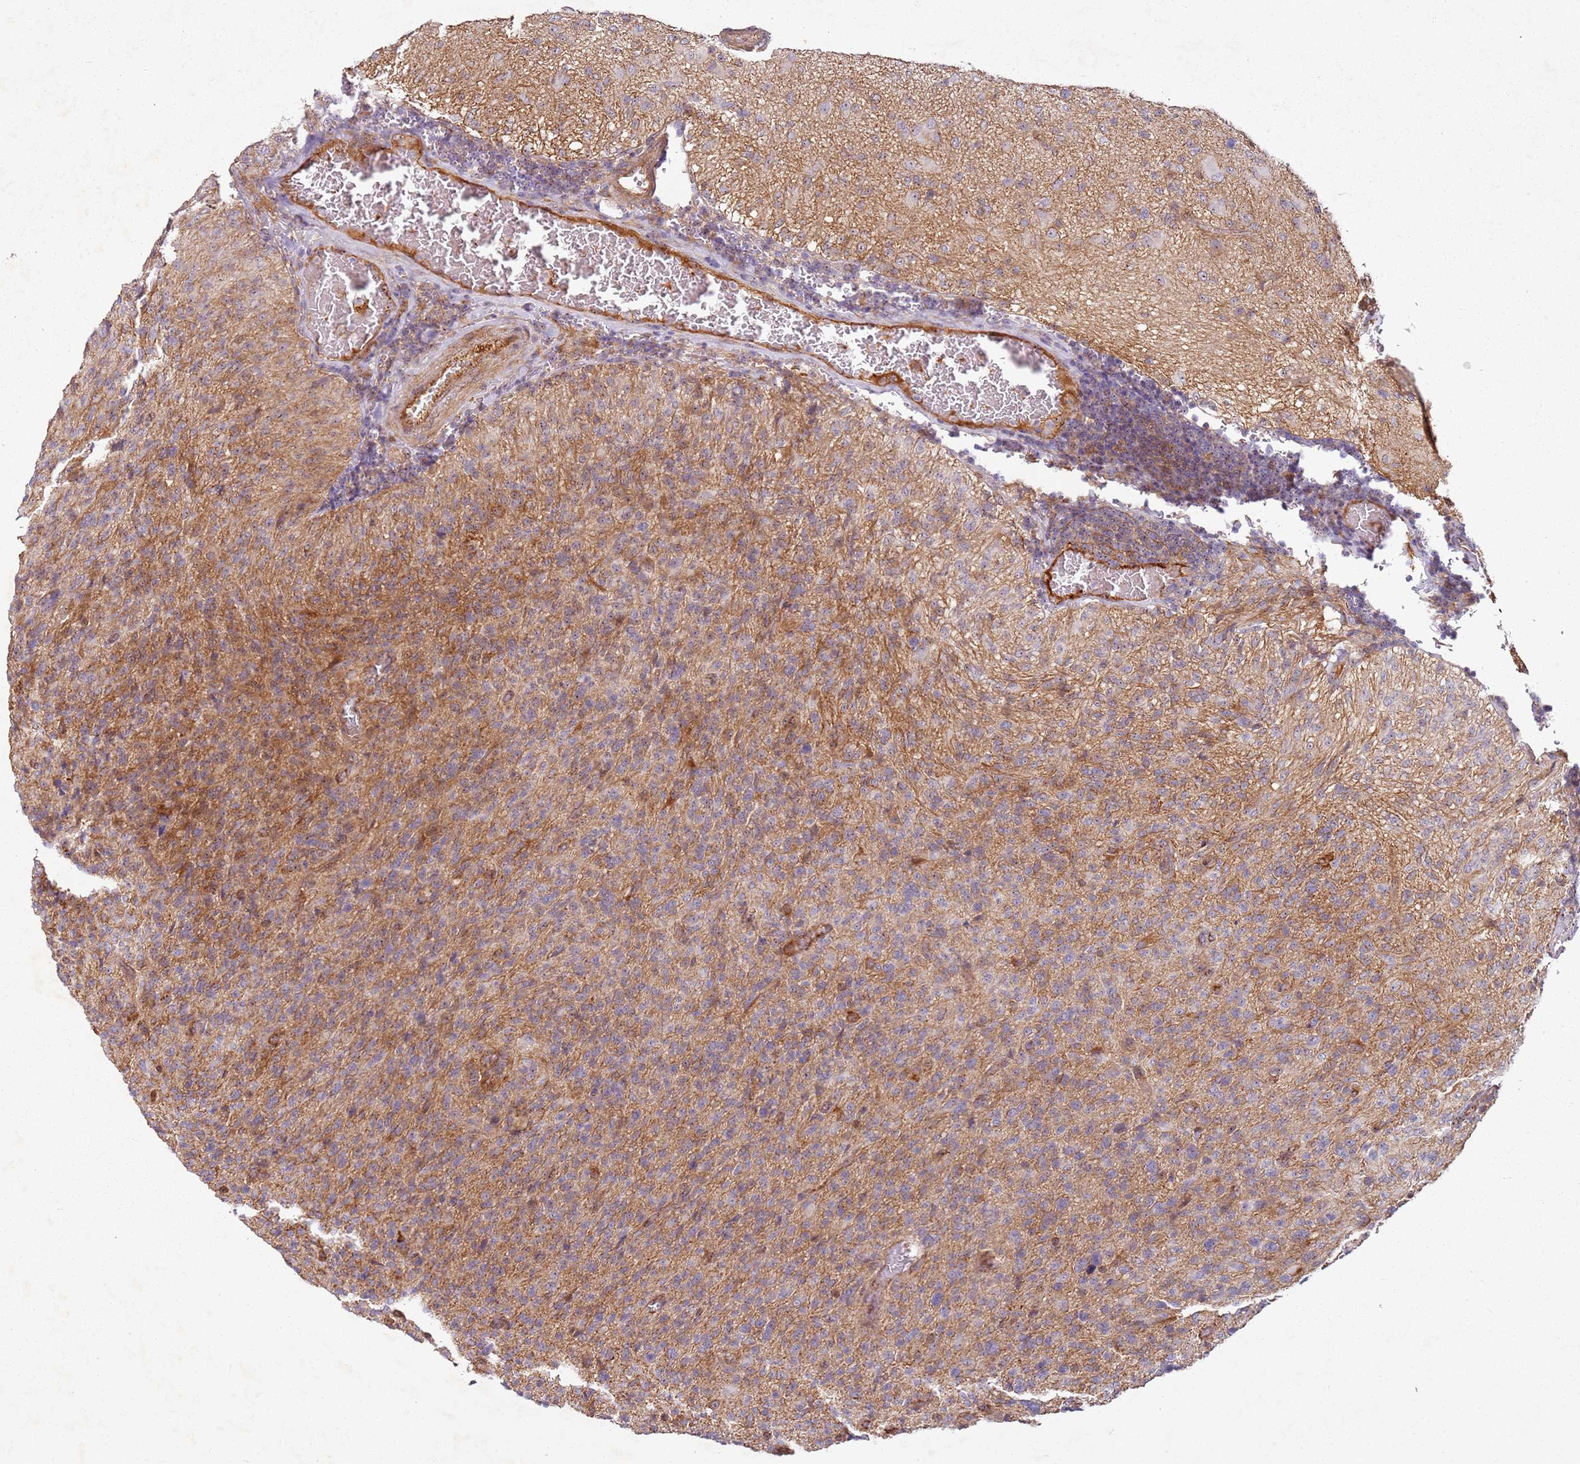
{"staining": {"intensity": "weak", "quantity": ">75%", "location": "cytoplasmic/membranous"}, "tissue": "glioma", "cell_type": "Tumor cells", "image_type": "cancer", "snomed": [{"axis": "morphology", "description": "Glioma, malignant, High grade"}, {"axis": "topography", "description": "Brain"}], "caption": "Immunohistochemical staining of human glioma demonstrates weak cytoplasmic/membranous protein expression in approximately >75% of tumor cells. (IHC, brightfield microscopy, high magnification).", "gene": "C2CD4B", "patient": {"sex": "female", "age": 57}}